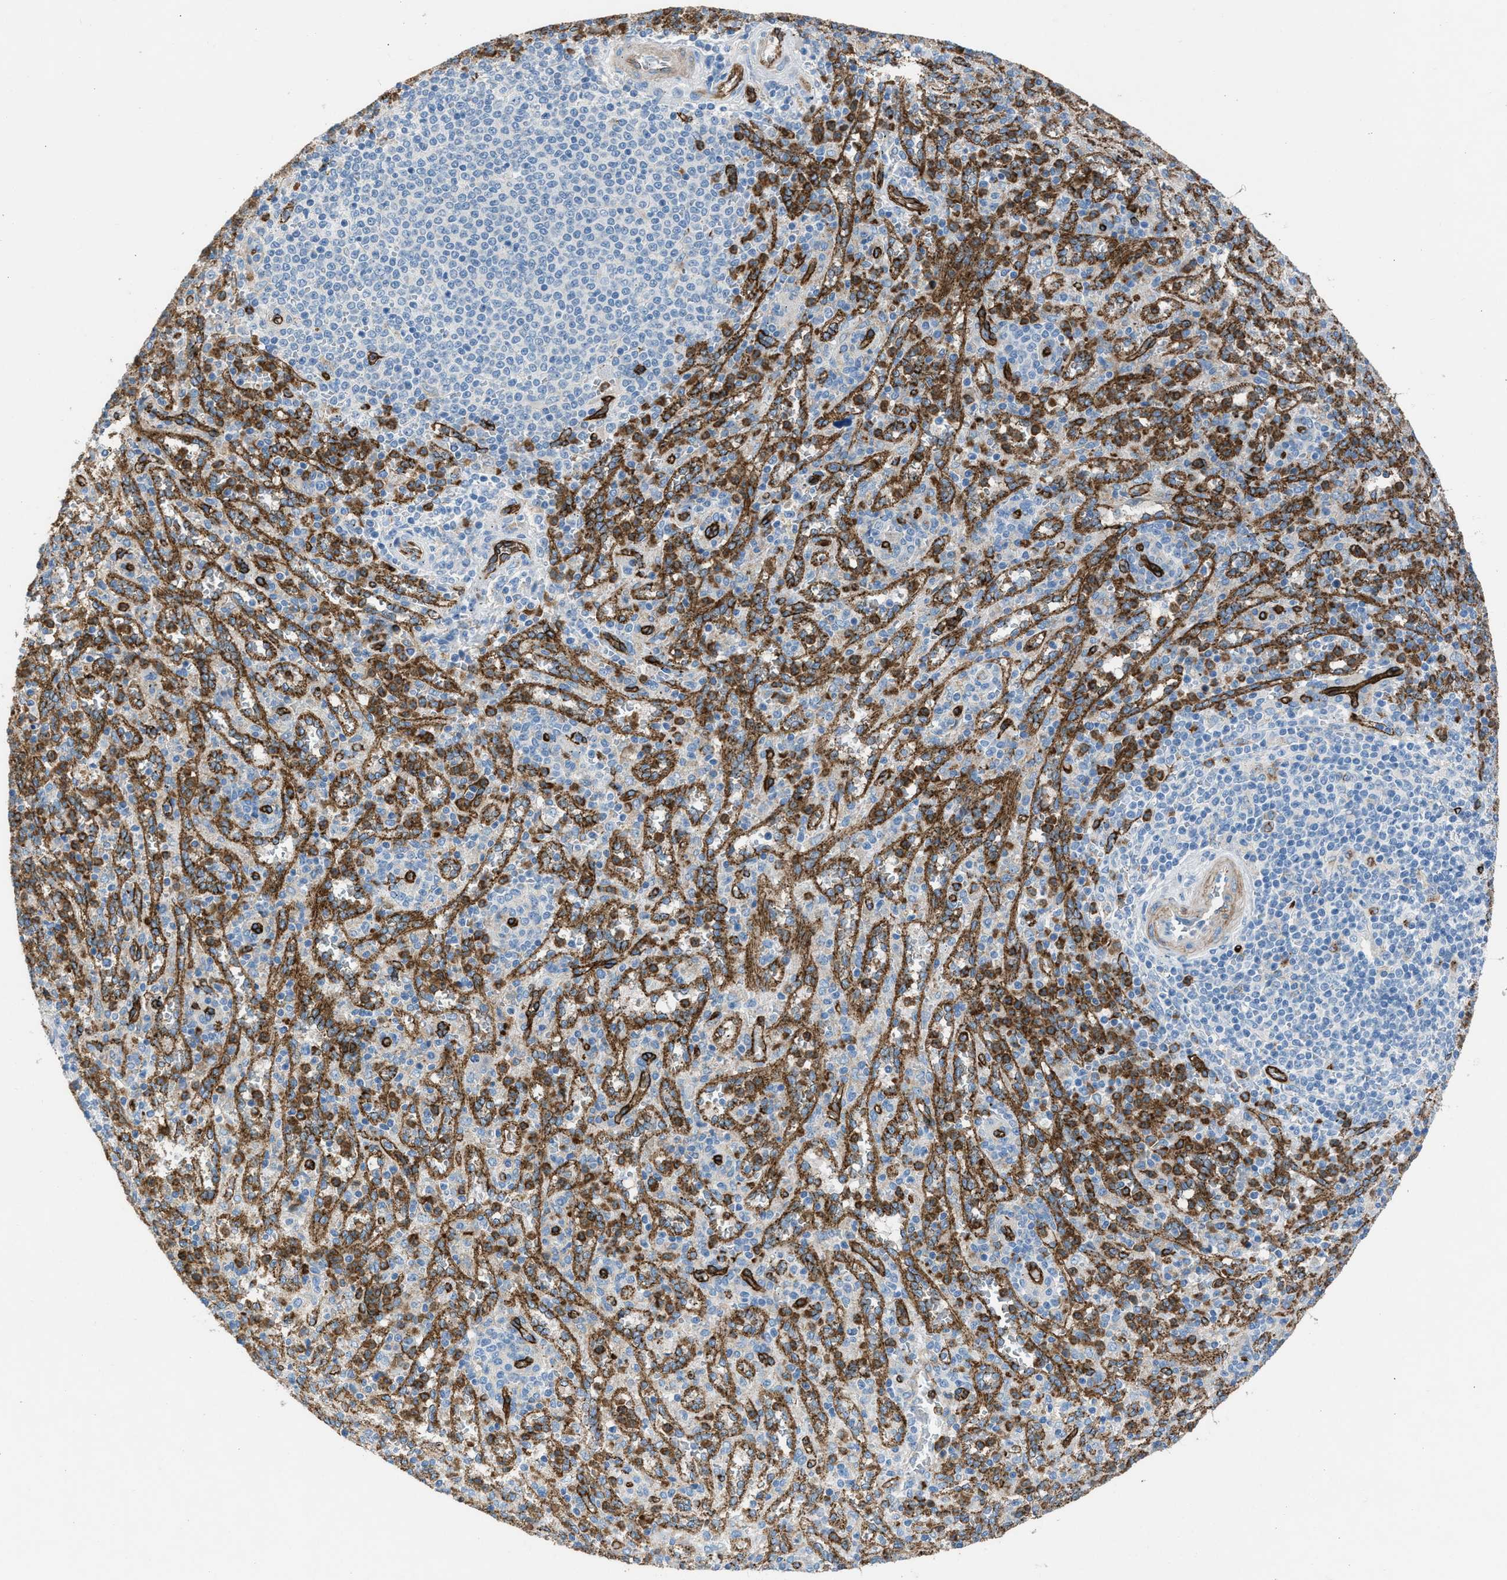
{"staining": {"intensity": "moderate", "quantity": "<25%", "location": "cytoplasmic/membranous"}, "tissue": "spleen", "cell_type": "Cells in red pulp", "image_type": "normal", "snomed": [{"axis": "morphology", "description": "Normal tissue, NOS"}, {"axis": "topography", "description": "Spleen"}], "caption": "Immunohistochemical staining of unremarkable human spleen shows low levels of moderate cytoplasmic/membranous staining in approximately <25% of cells in red pulp.", "gene": "DYSF", "patient": {"sex": "male", "age": 36}}